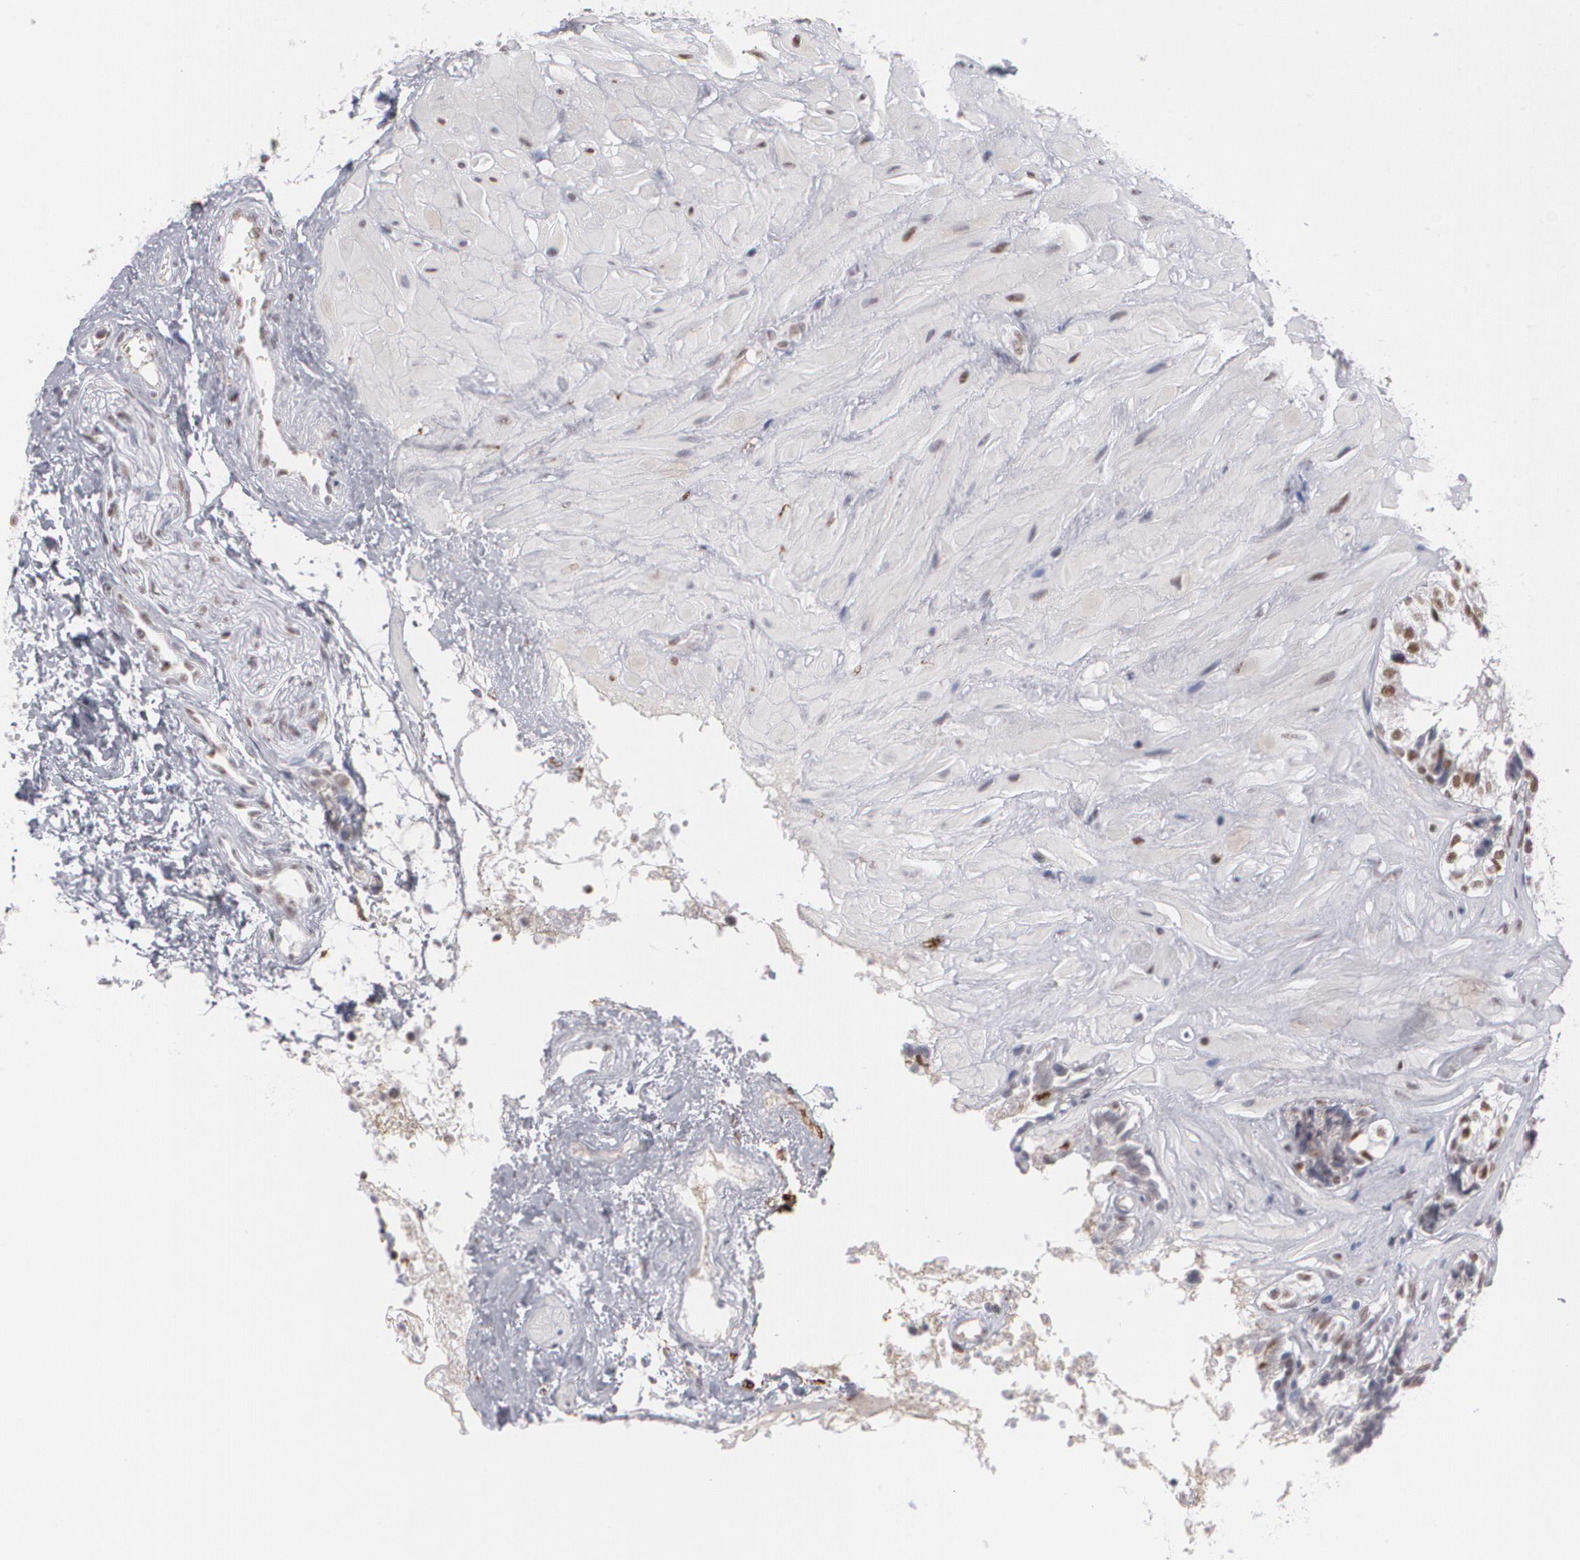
{"staining": {"intensity": "strong", "quantity": ">75%", "location": "nuclear"}, "tissue": "seminal vesicle", "cell_type": "Glandular cells", "image_type": "normal", "snomed": [{"axis": "morphology", "description": "Normal tissue, NOS"}, {"axis": "topography", "description": "Seminal veicle"}], "caption": "The micrograph demonstrates a brown stain indicating the presence of a protein in the nuclear of glandular cells in seminal vesicle. (Stains: DAB in brown, nuclei in blue, Microscopy: brightfield microscopy at high magnification).", "gene": "MCL1", "patient": {"sex": "male", "age": 26}}